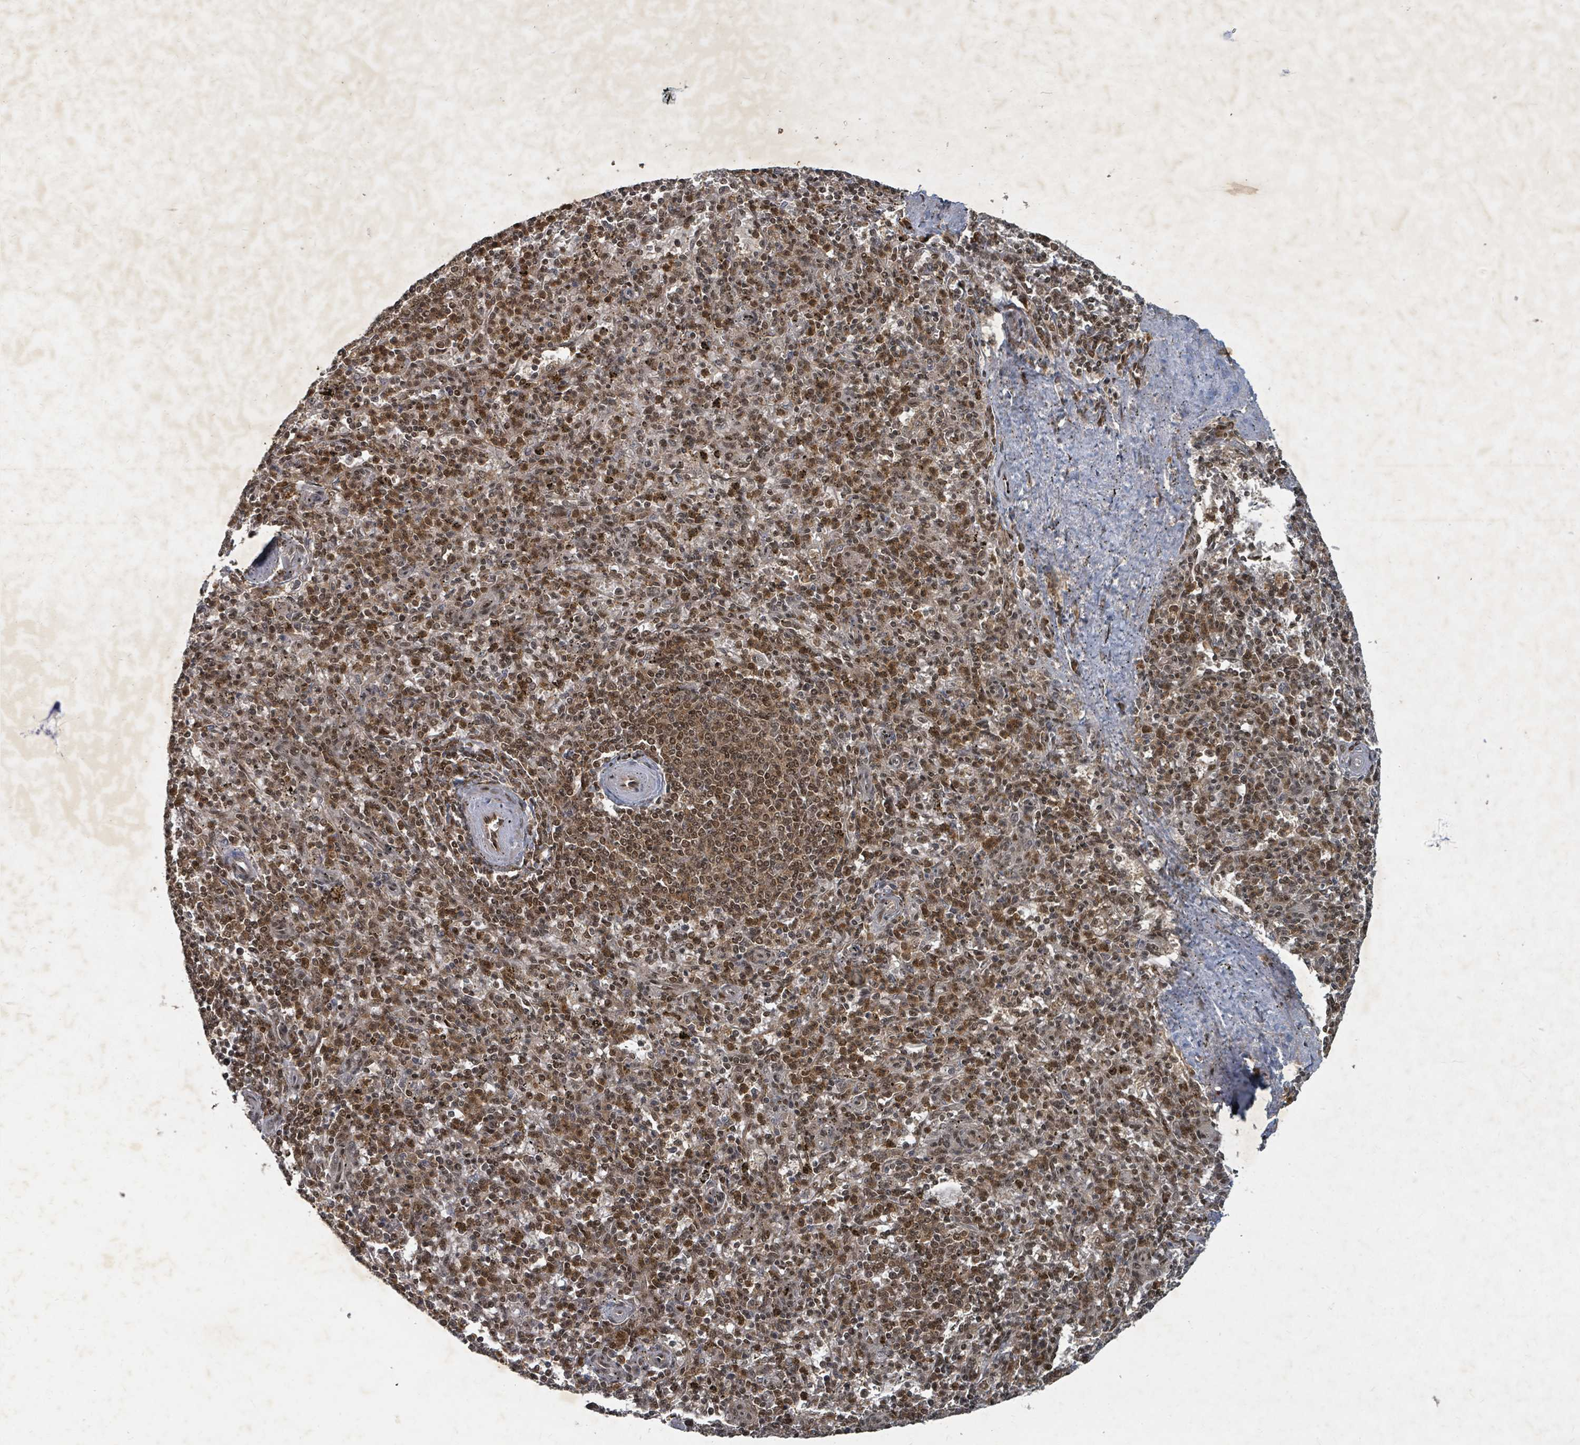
{"staining": {"intensity": "moderate", "quantity": "25%-75%", "location": "nuclear"}, "tissue": "spleen", "cell_type": "Cells in red pulp", "image_type": "normal", "snomed": [{"axis": "morphology", "description": "Normal tissue, NOS"}, {"axis": "topography", "description": "Spleen"}], "caption": "Immunohistochemistry staining of benign spleen, which displays medium levels of moderate nuclear positivity in approximately 25%-75% of cells in red pulp indicating moderate nuclear protein staining. The staining was performed using DAB (brown) for protein detection and nuclei were counterstained in hematoxylin (blue).", "gene": "KDM4E", "patient": {"sex": "male", "age": 72}}